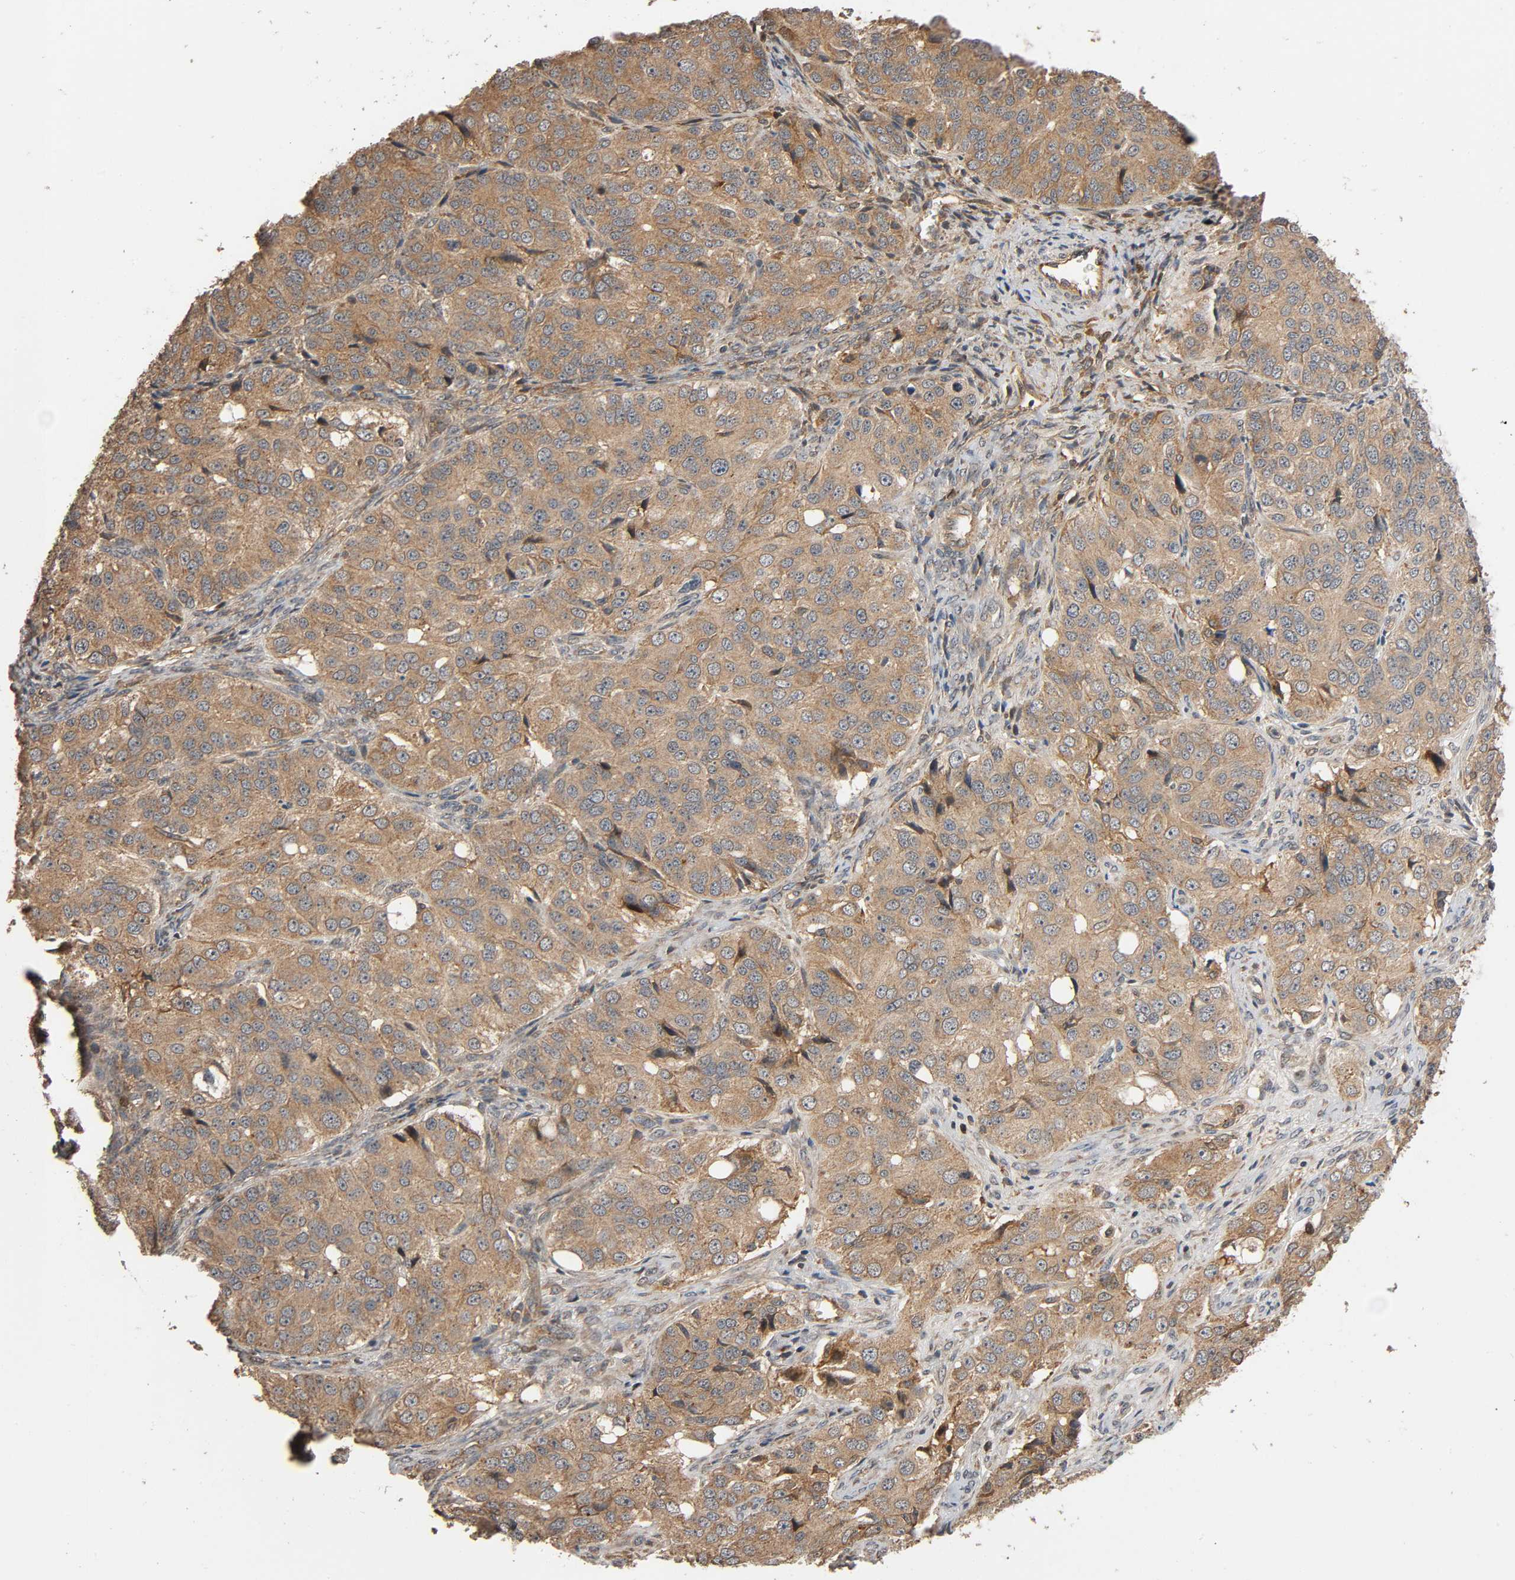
{"staining": {"intensity": "moderate", "quantity": ">75%", "location": "cytoplasmic/membranous"}, "tissue": "ovarian cancer", "cell_type": "Tumor cells", "image_type": "cancer", "snomed": [{"axis": "morphology", "description": "Carcinoma, endometroid"}, {"axis": "topography", "description": "Ovary"}], "caption": "About >75% of tumor cells in endometroid carcinoma (ovarian) reveal moderate cytoplasmic/membranous protein positivity as visualized by brown immunohistochemical staining.", "gene": "MAP3K8", "patient": {"sex": "female", "age": 51}}